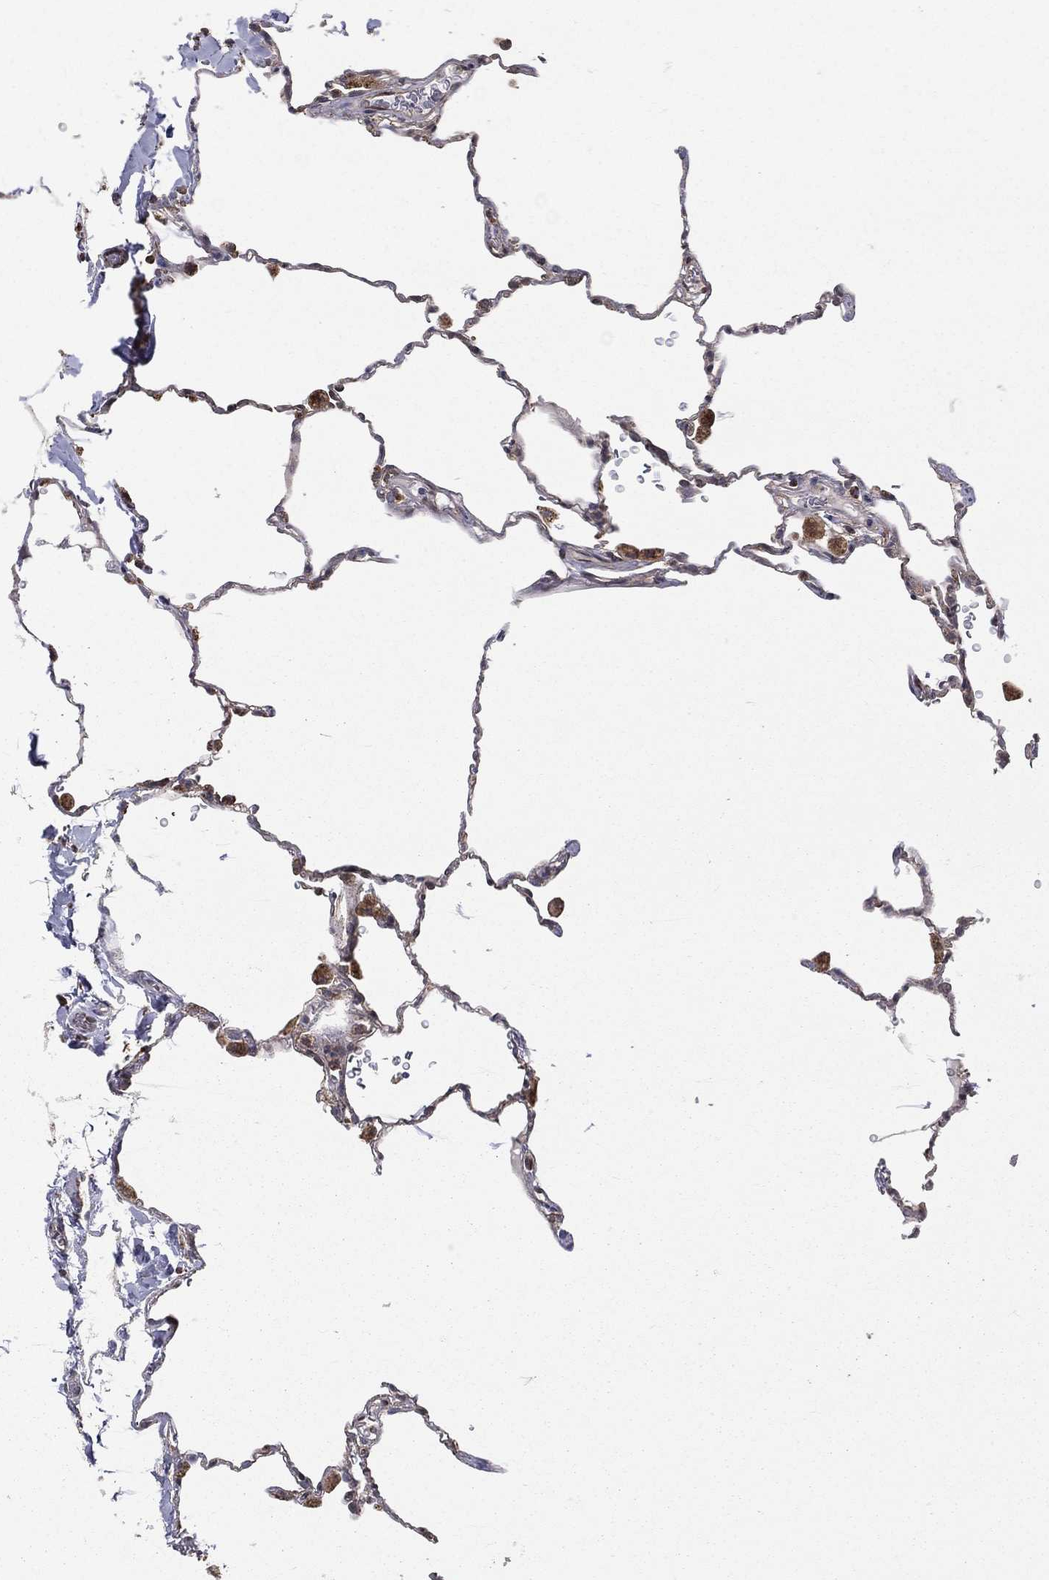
{"staining": {"intensity": "negative", "quantity": "none", "location": "none"}, "tissue": "lung", "cell_type": "Alveolar cells", "image_type": "normal", "snomed": [{"axis": "morphology", "description": "Normal tissue, NOS"}, {"axis": "morphology", "description": "Adenocarcinoma, metastatic, NOS"}, {"axis": "topography", "description": "Lung"}], "caption": "This image is of unremarkable lung stained with immunohistochemistry to label a protein in brown with the nuclei are counter-stained blue. There is no positivity in alveolar cells.", "gene": "ENSG00000288684", "patient": {"sex": "male", "age": 45}}